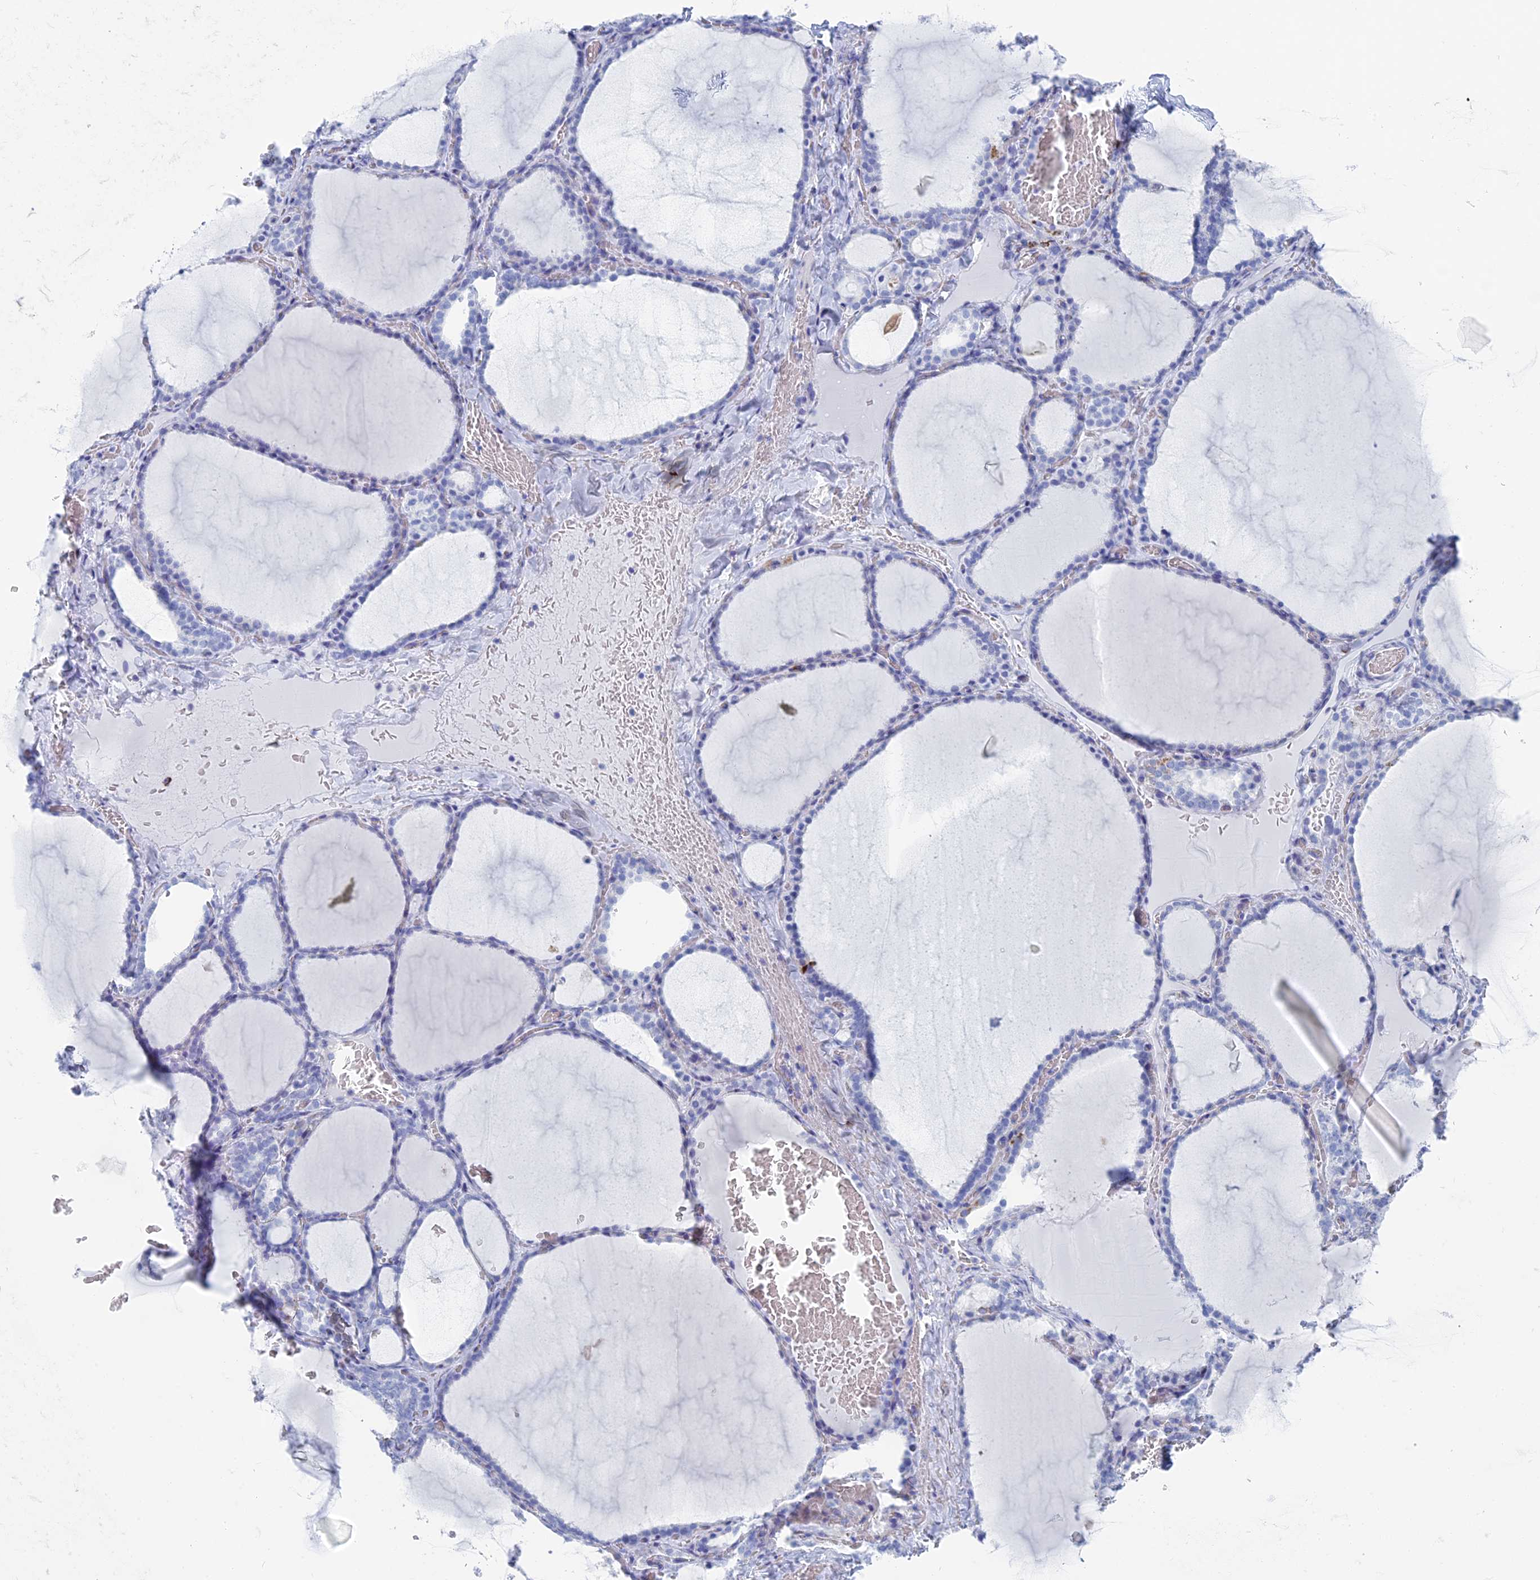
{"staining": {"intensity": "negative", "quantity": "none", "location": "none"}, "tissue": "thyroid gland", "cell_type": "Glandular cells", "image_type": "normal", "snomed": [{"axis": "morphology", "description": "Normal tissue, NOS"}, {"axis": "topography", "description": "Thyroid gland"}], "caption": "Human thyroid gland stained for a protein using immunohistochemistry reveals no staining in glandular cells.", "gene": "ALMS1", "patient": {"sex": "female", "age": 39}}